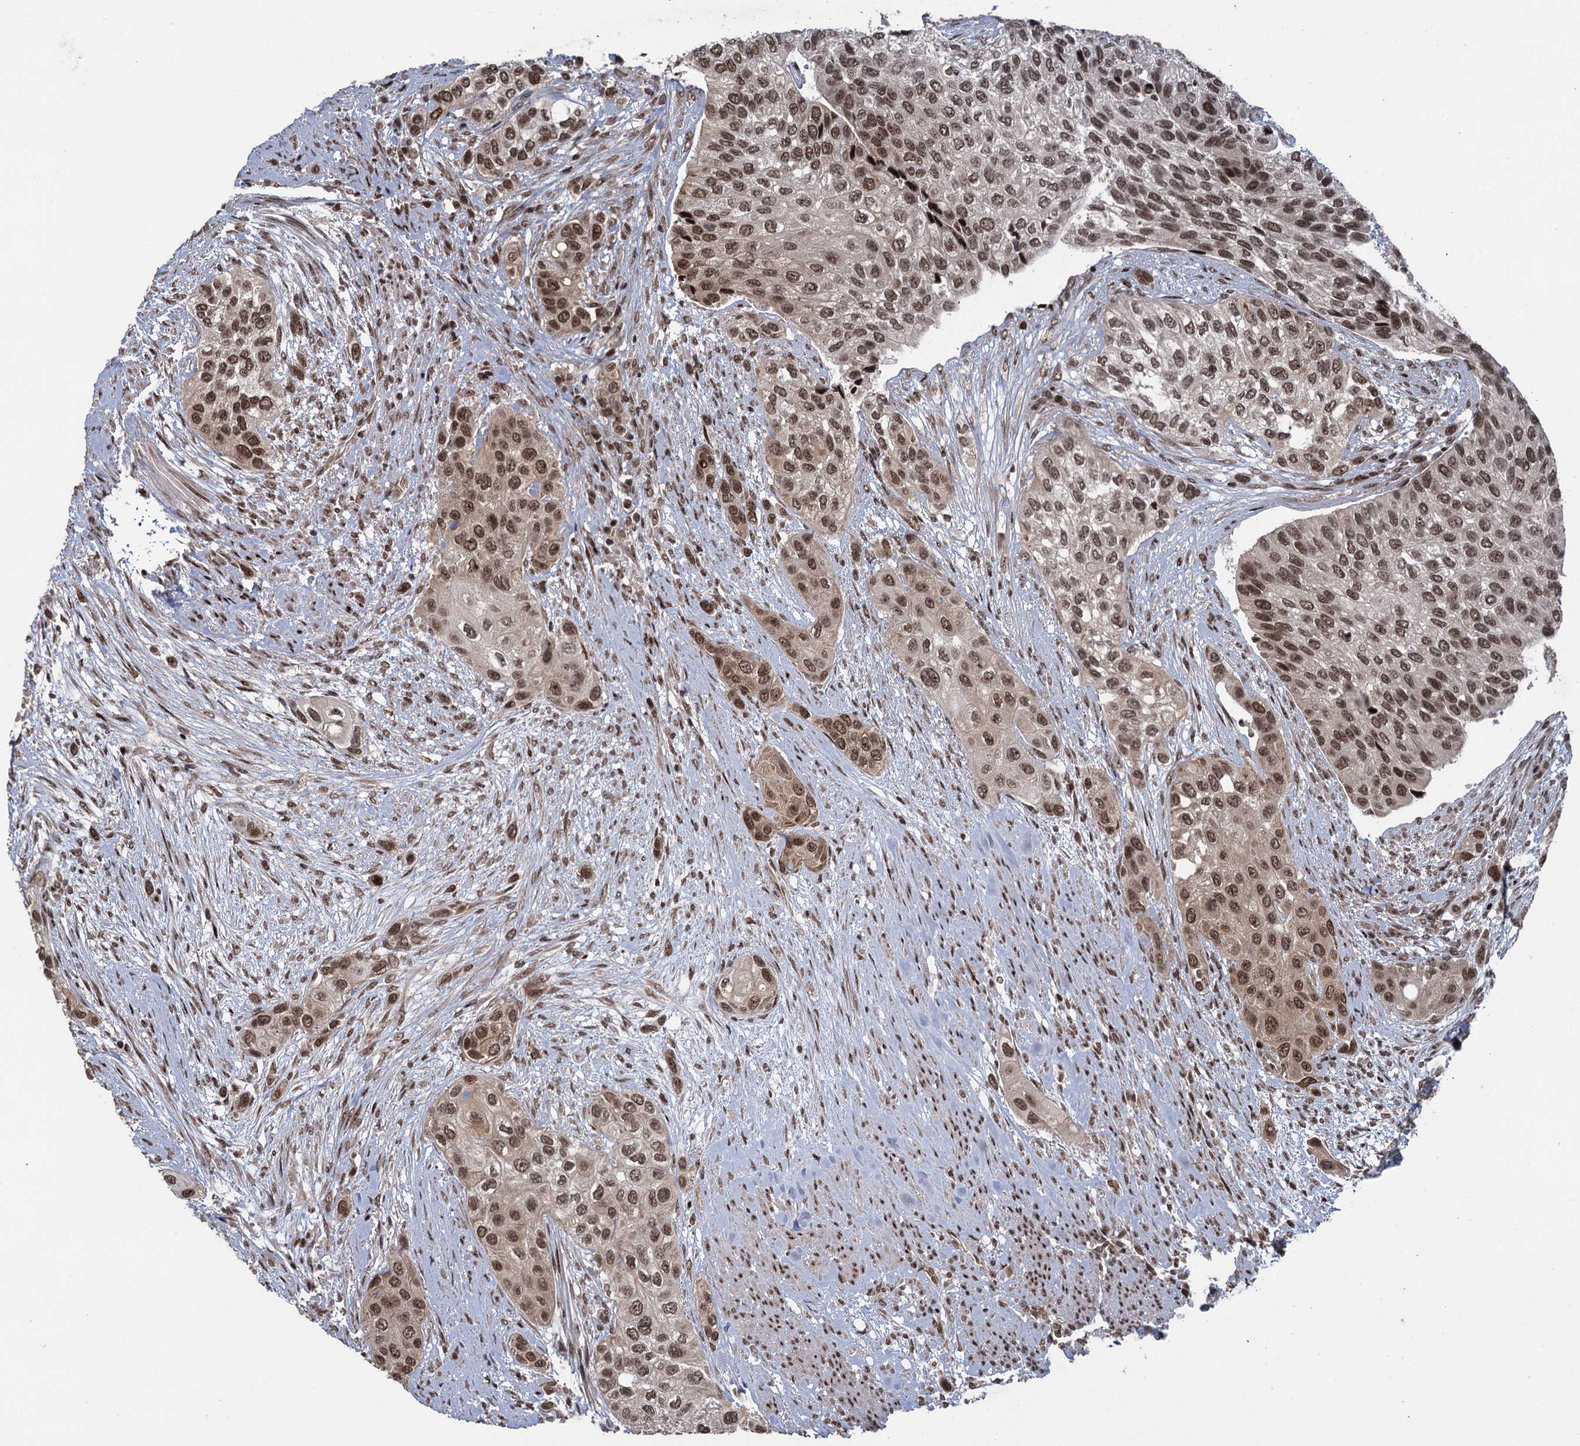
{"staining": {"intensity": "moderate", "quantity": ">75%", "location": "nuclear"}, "tissue": "urothelial cancer", "cell_type": "Tumor cells", "image_type": "cancer", "snomed": [{"axis": "morphology", "description": "Normal tissue, NOS"}, {"axis": "morphology", "description": "Urothelial carcinoma, High grade"}, {"axis": "topography", "description": "Vascular tissue"}, {"axis": "topography", "description": "Urinary bladder"}], "caption": "There is medium levels of moderate nuclear staining in tumor cells of urothelial cancer, as demonstrated by immunohistochemical staining (brown color).", "gene": "ZNF169", "patient": {"sex": "female", "age": 56}}